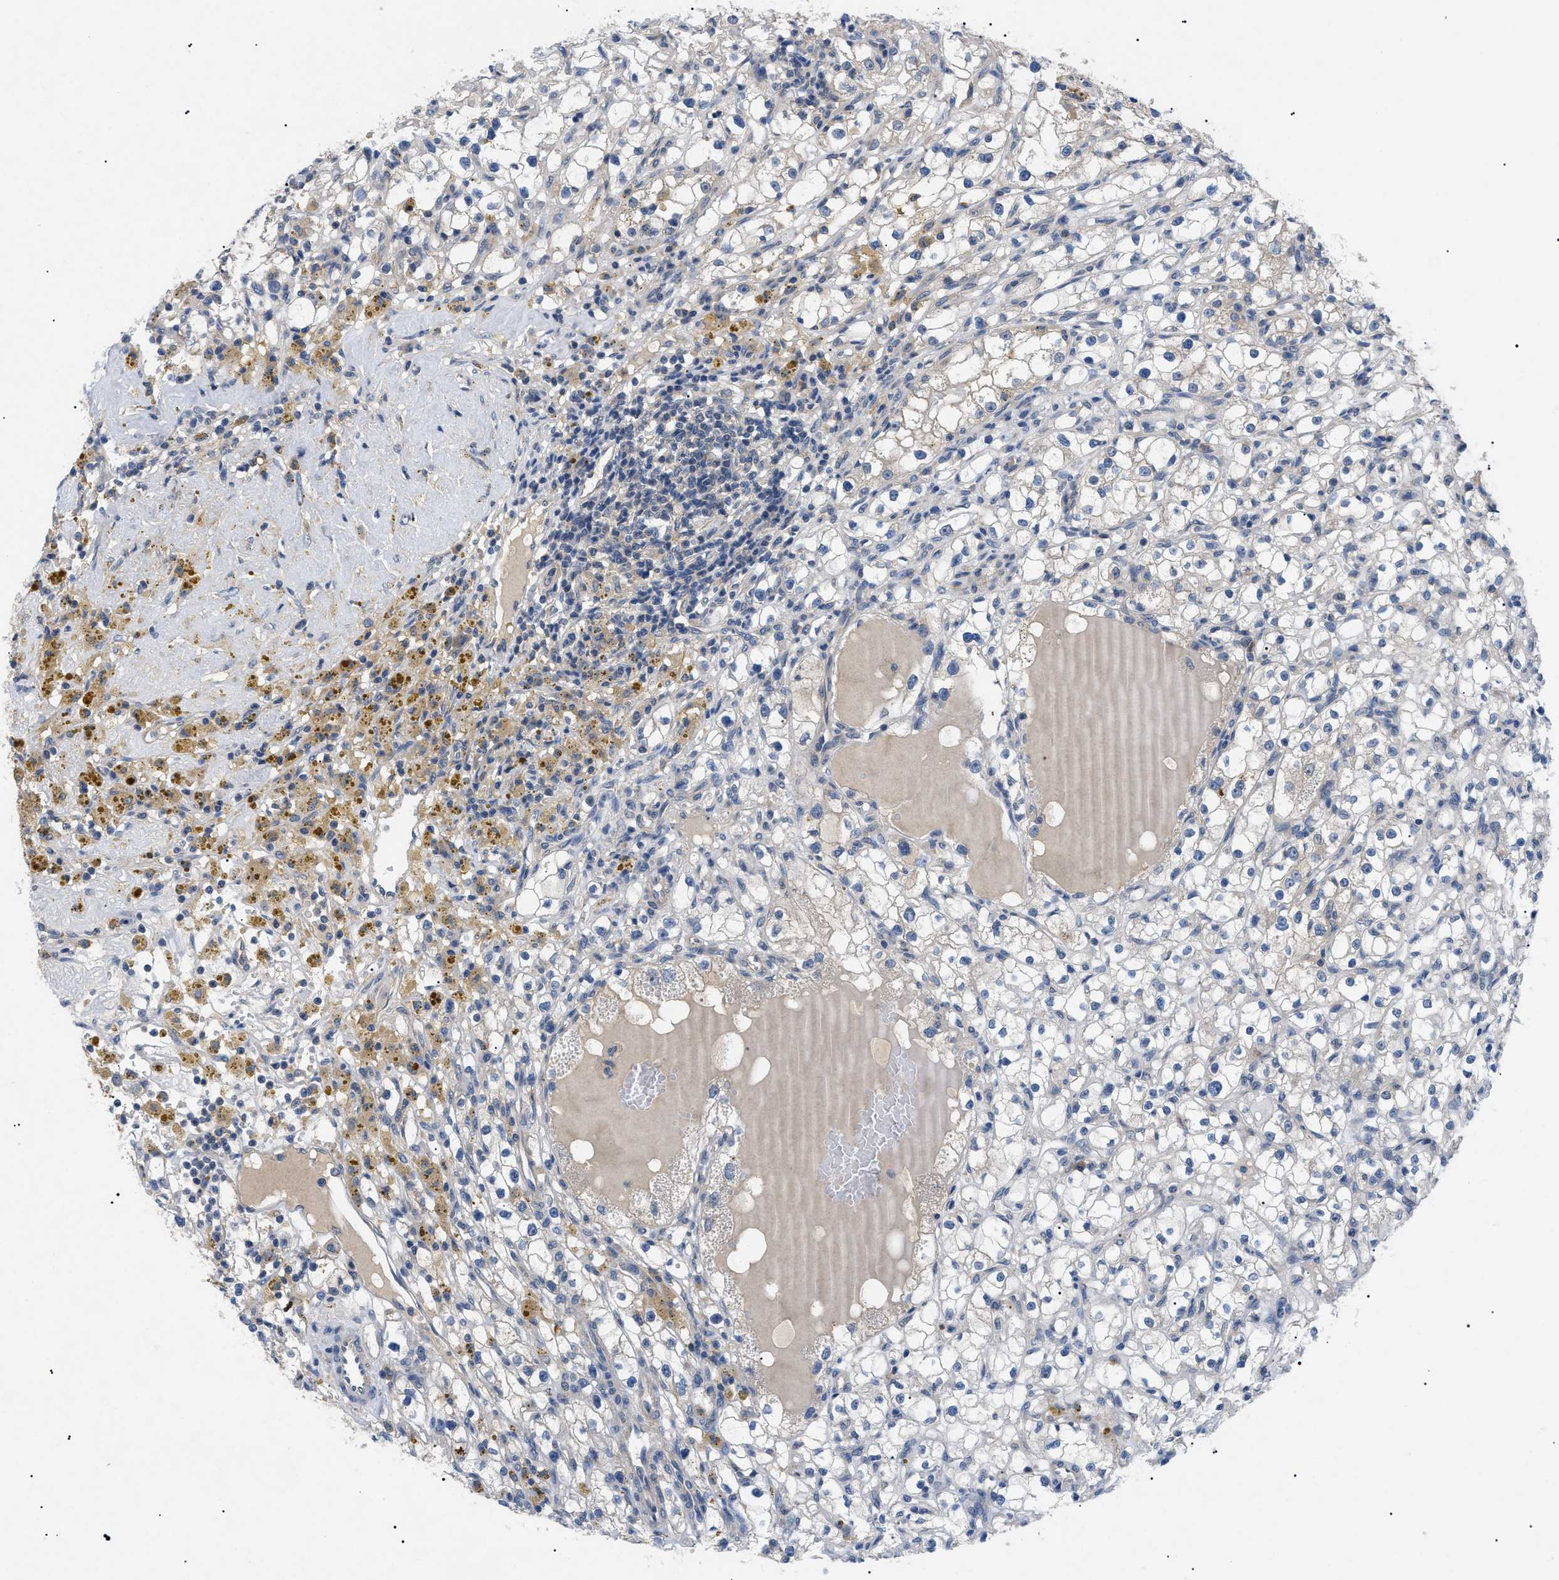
{"staining": {"intensity": "weak", "quantity": "<25%", "location": "cytoplasmic/membranous"}, "tissue": "renal cancer", "cell_type": "Tumor cells", "image_type": "cancer", "snomed": [{"axis": "morphology", "description": "Adenocarcinoma, NOS"}, {"axis": "topography", "description": "Kidney"}], "caption": "The image demonstrates no staining of tumor cells in renal cancer.", "gene": "RIPK1", "patient": {"sex": "male", "age": 56}}